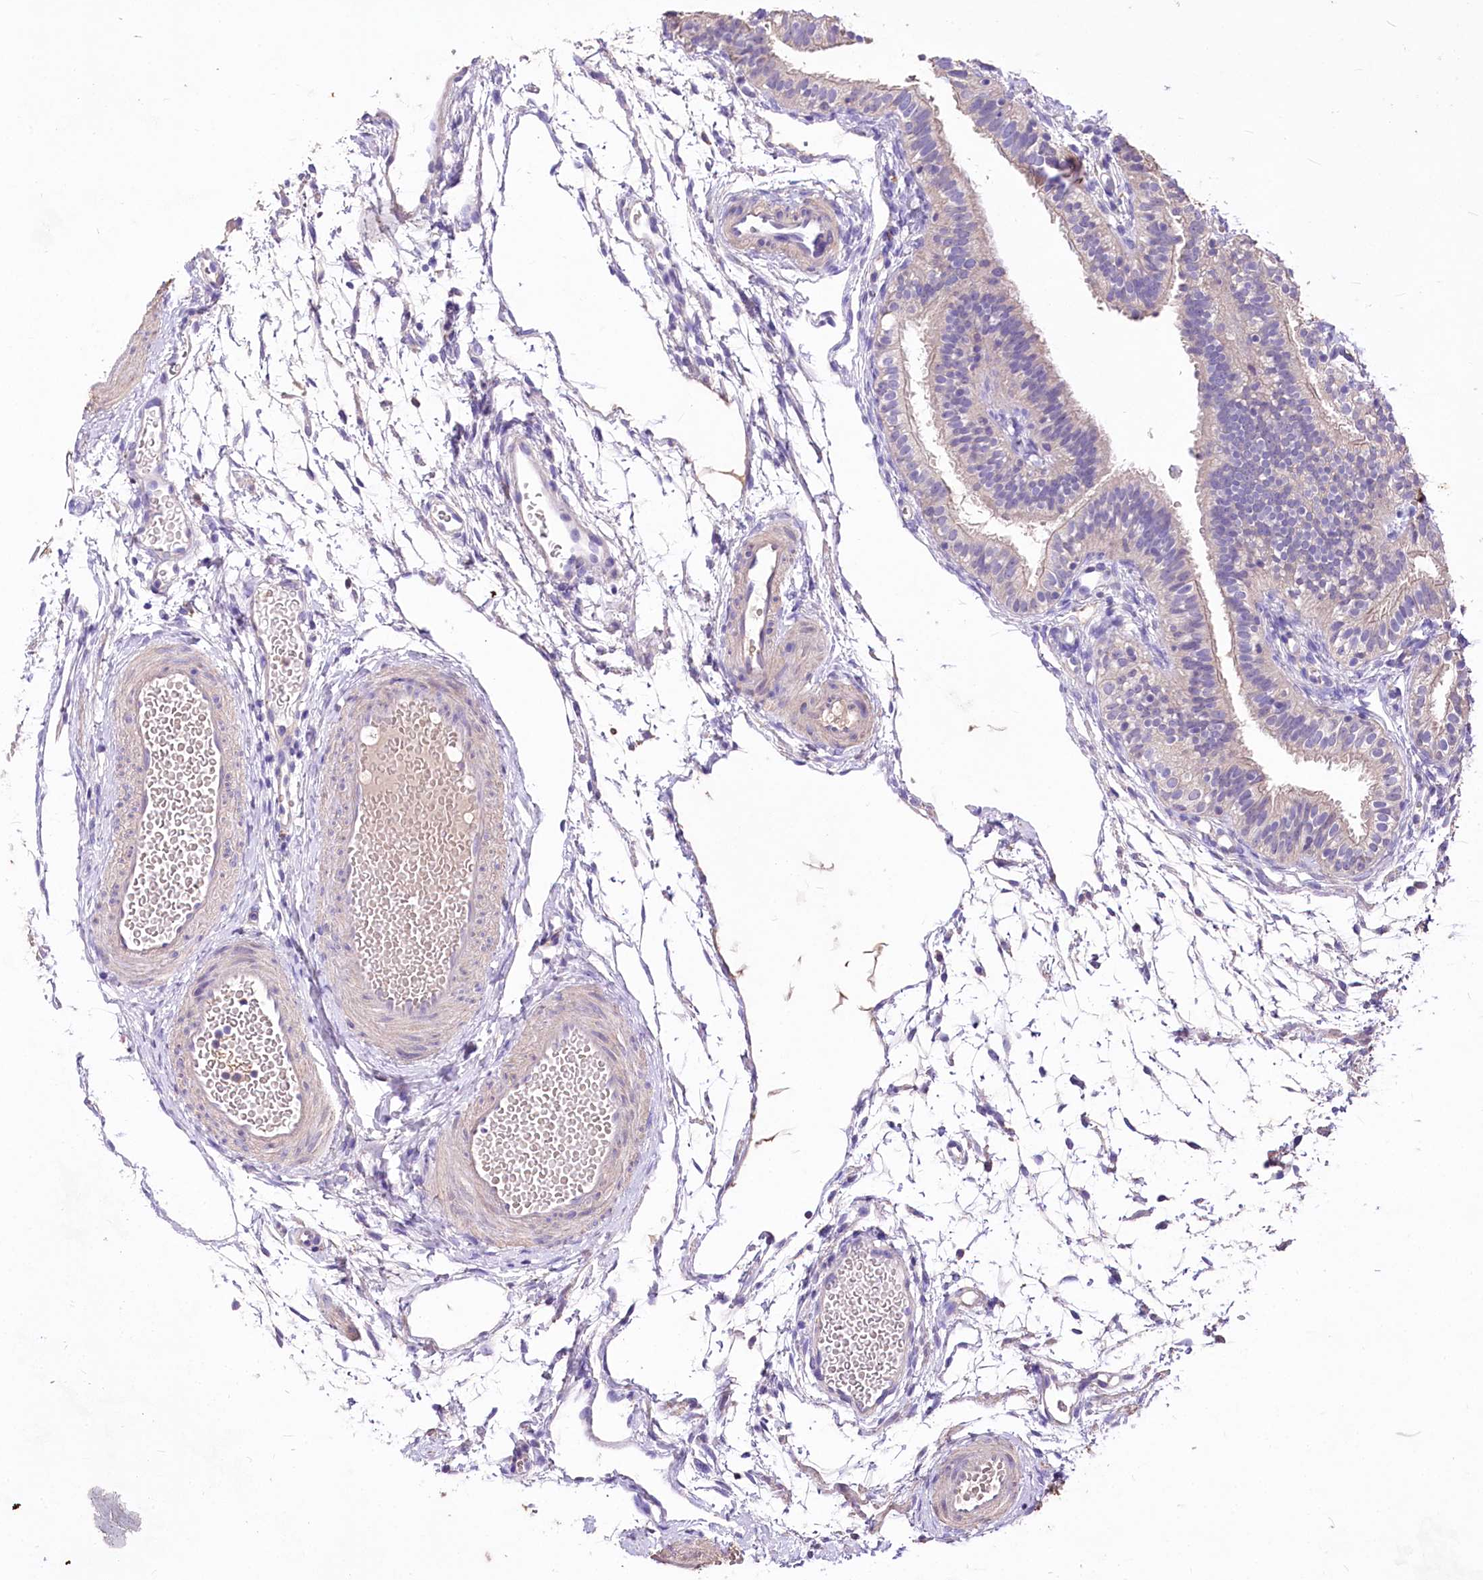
{"staining": {"intensity": "negative", "quantity": "none", "location": "none"}, "tissue": "fallopian tube", "cell_type": "Glandular cells", "image_type": "normal", "snomed": [{"axis": "morphology", "description": "Normal tissue, NOS"}, {"axis": "topography", "description": "Fallopian tube"}], "caption": "Protein analysis of normal fallopian tube exhibits no significant expression in glandular cells. (Immunohistochemistry, brightfield microscopy, high magnification).", "gene": "PCYOX1L", "patient": {"sex": "female", "age": 35}}